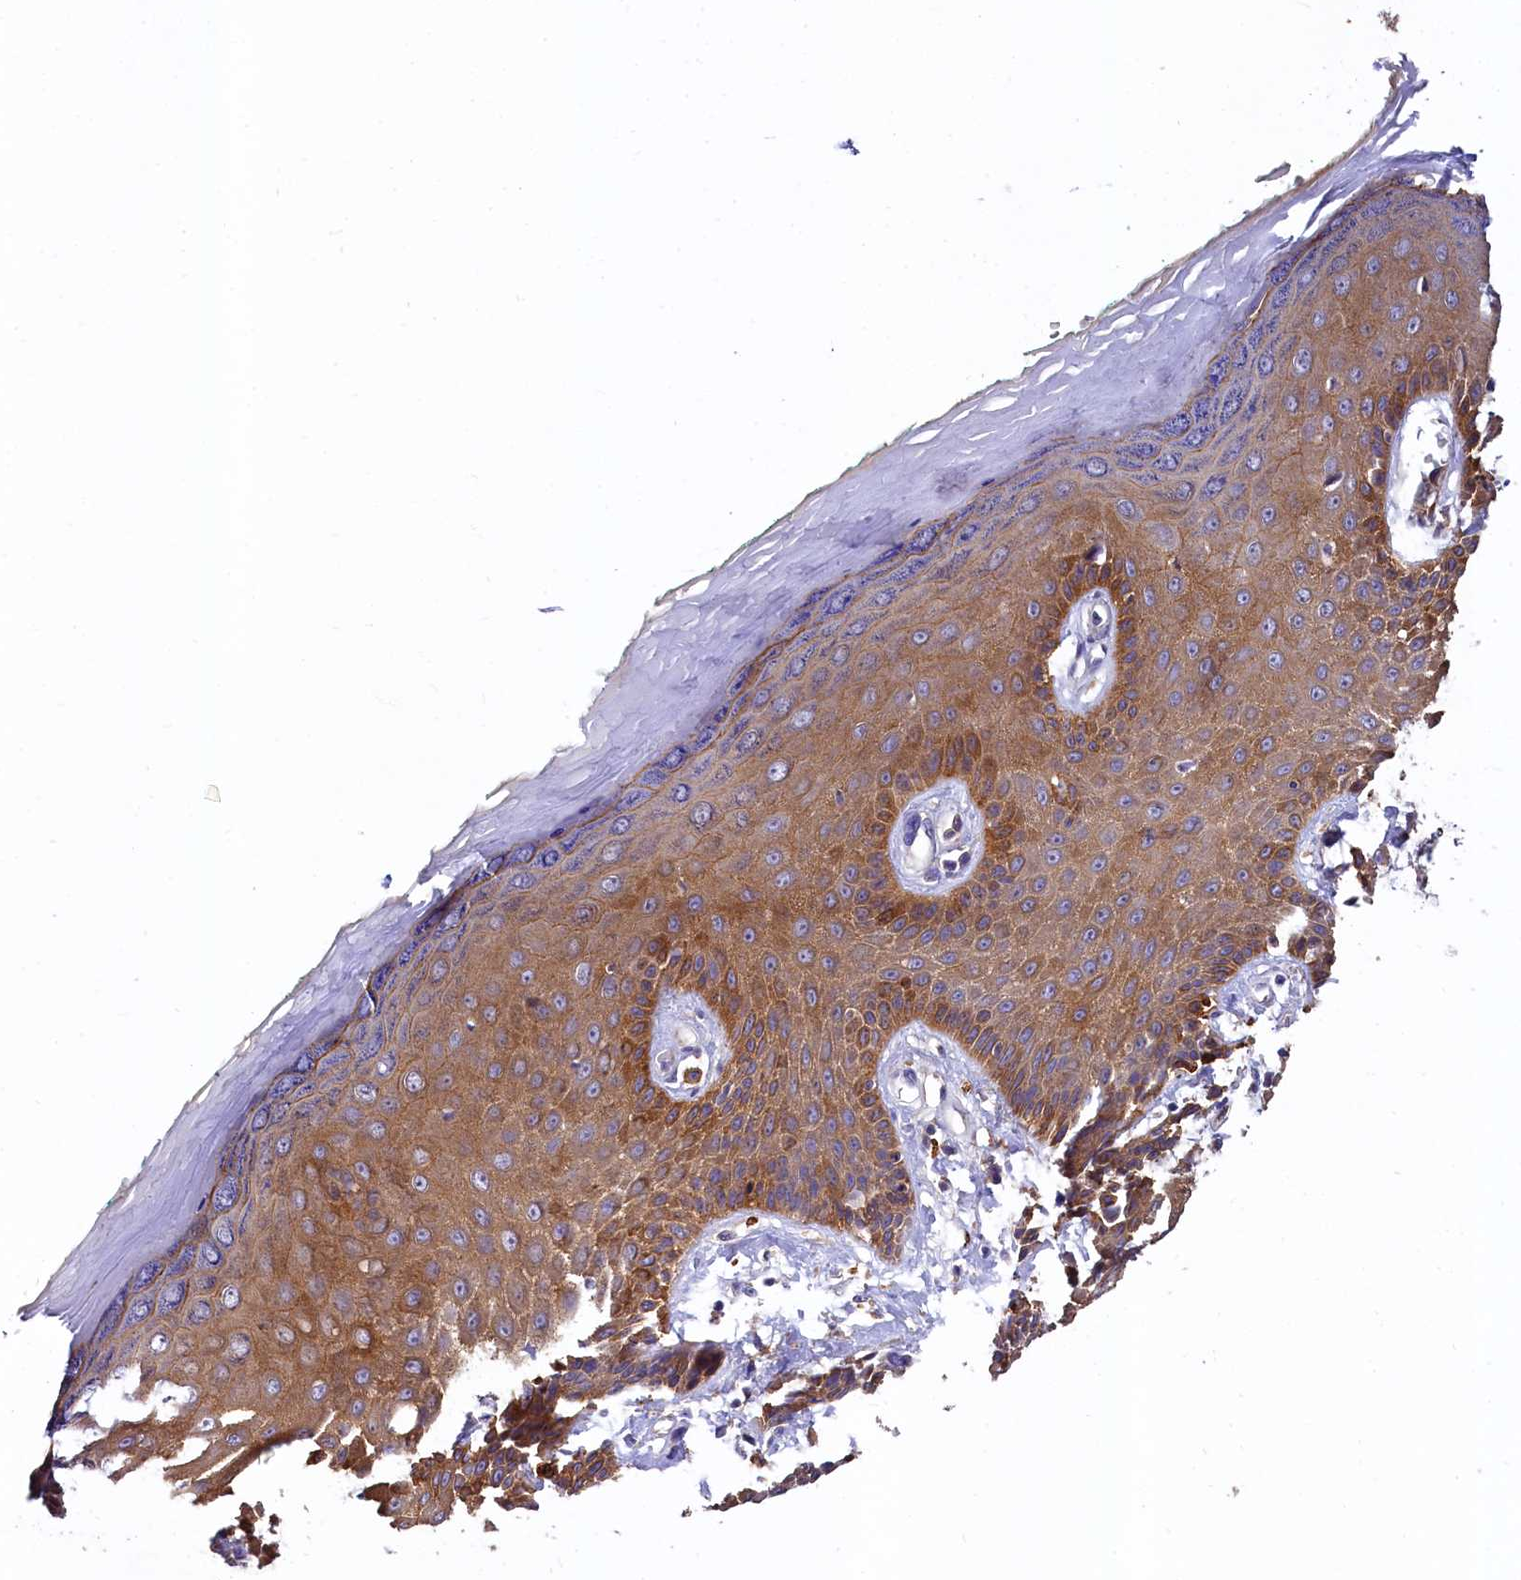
{"staining": {"intensity": "strong", "quantity": ">75%", "location": "cytoplasmic/membranous"}, "tissue": "skin", "cell_type": "Epidermal cells", "image_type": "normal", "snomed": [{"axis": "morphology", "description": "Normal tissue, NOS"}, {"axis": "topography", "description": "Anal"}], "caption": "This micrograph demonstrates immunohistochemistry staining of benign skin, with high strong cytoplasmic/membranous positivity in approximately >75% of epidermal cells.", "gene": "EPS8L2", "patient": {"sex": "male", "age": 78}}